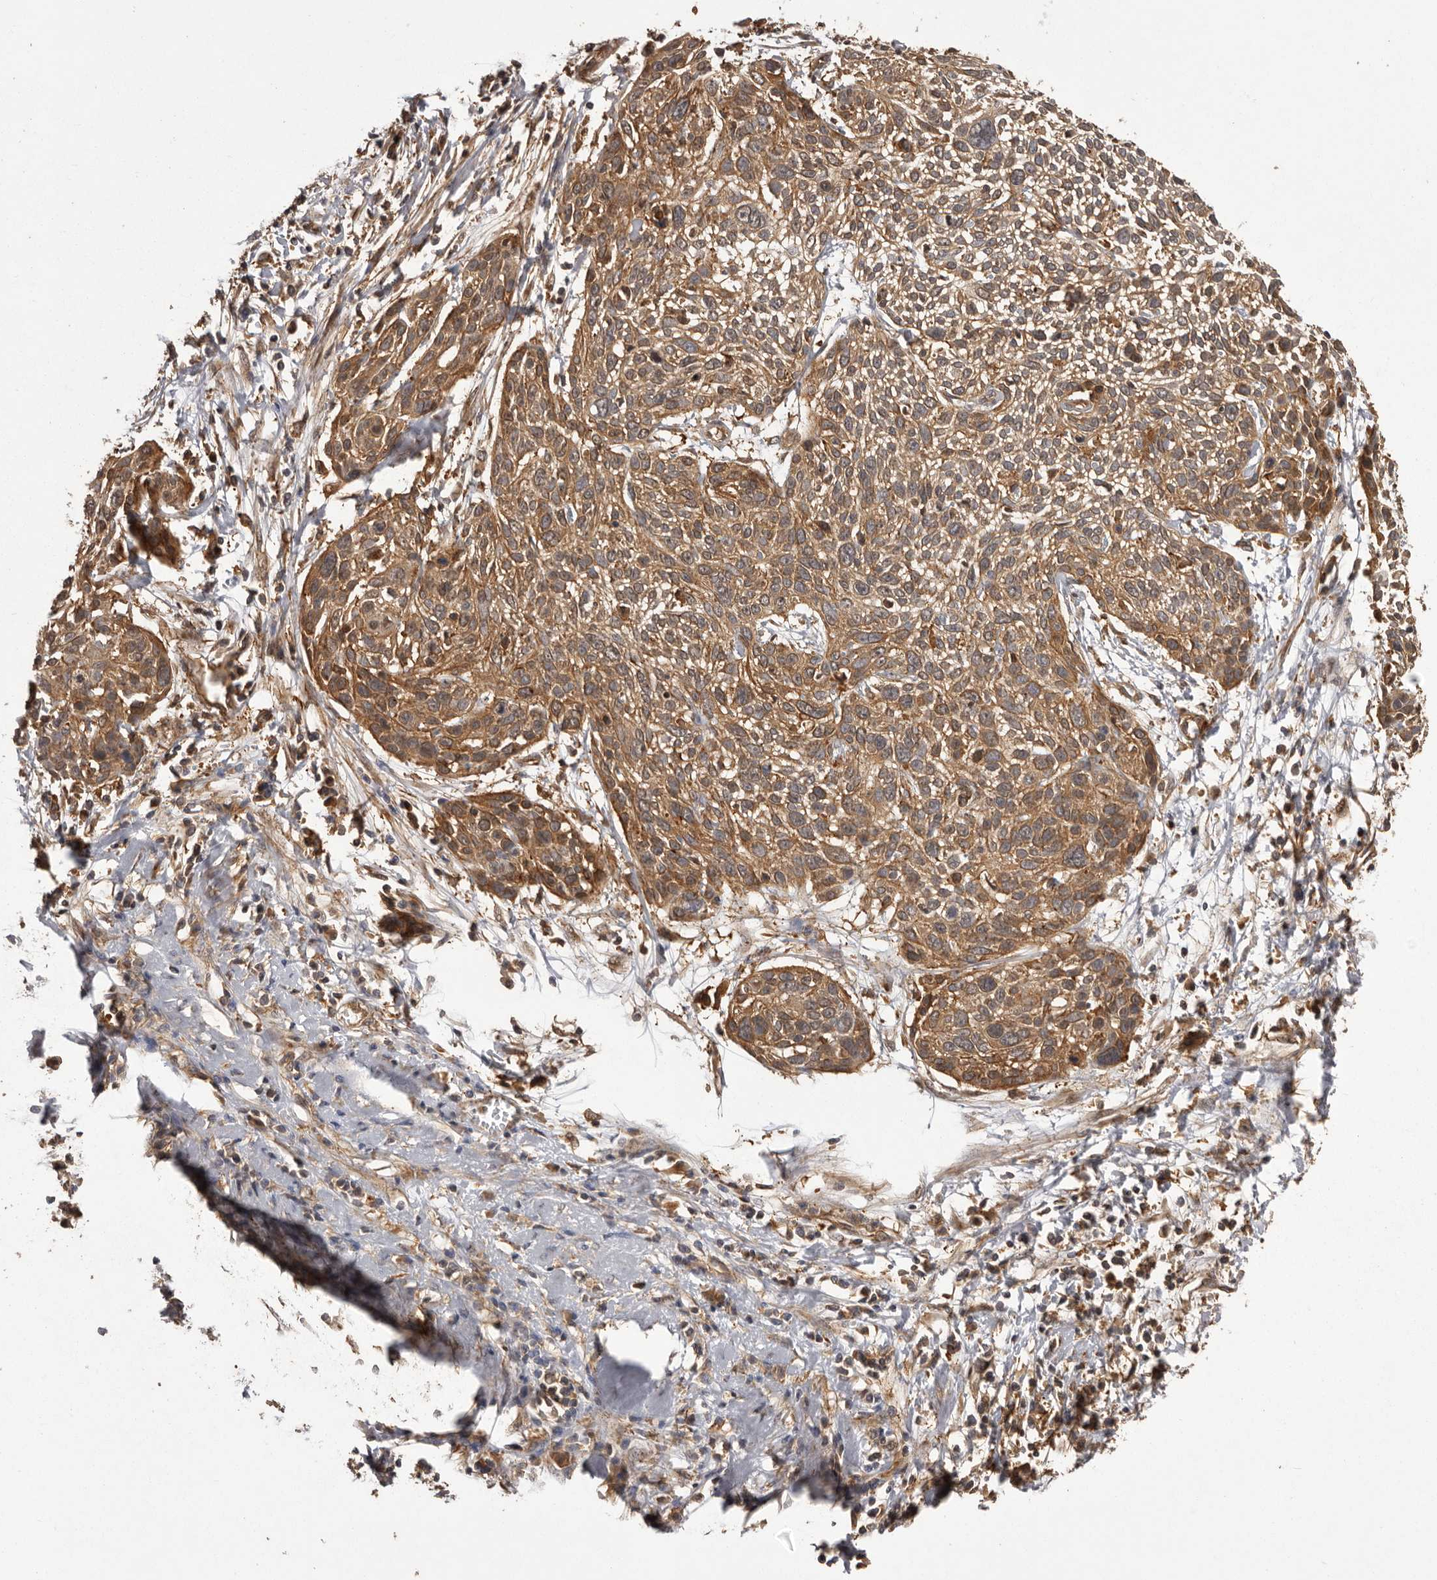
{"staining": {"intensity": "moderate", "quantity": ">75%", "location": "cytoplasmic/membranous"}, "tissue": "cervical cancer", "cell_type": "Tumor cells", "image_type": "cancer", "snomed": [{"axis": "morphology", "description": "Squamous cell carcinoma, NOS"}, {"axis": "topography", "description": "Cervix"}], "caption": "Protein staining by immunohistochemistry demonstrates moderate cytoplasmic/membranous staining in about >75% of tumor cells in squamous cell carcinoma (cervical). (IHC, brightfield microscopy, high magnification).", "gene": "SLC22A3", "patient": {"sex": "female", "age": 51}}